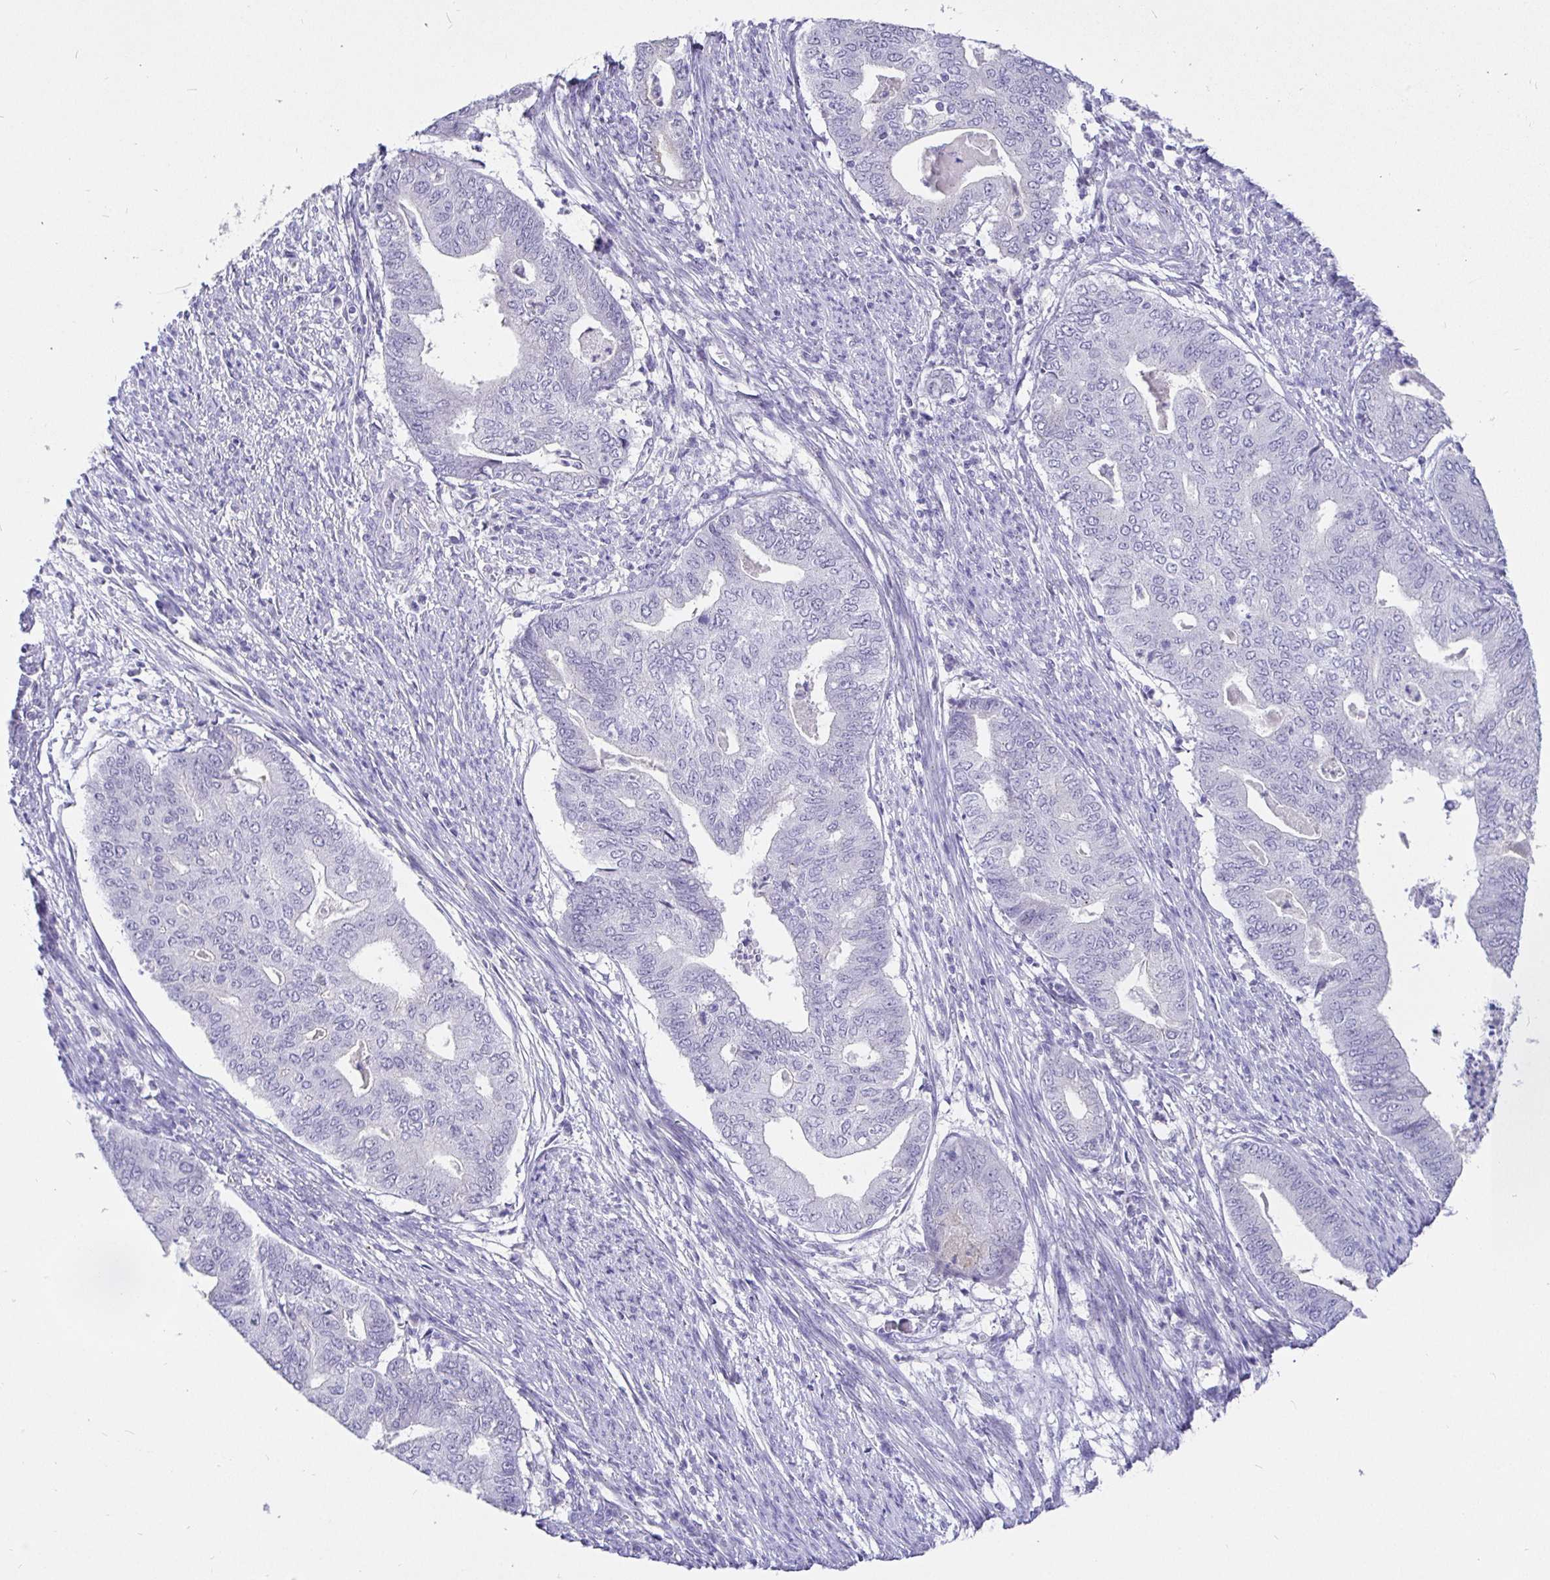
{"staining": {"intensity": "negative", "quantity": "none", "location": "none"}, "tissue": "endometrial cancer", "cell_type": "Tumor cells", "image_type": "cancer", "snomed": [{"axis": "morphology", "description": "Adenocarcinoma, NOS"}, {"axis": "topography", "description": "Endometrium"}], "caption": "Immunohistochemistry (IHC) of human endometrial adenocarcinoma demonstrates no expression in tumor cells.", "gene": "EZHIP", "patient": {"sex": "female", "age": 79}}